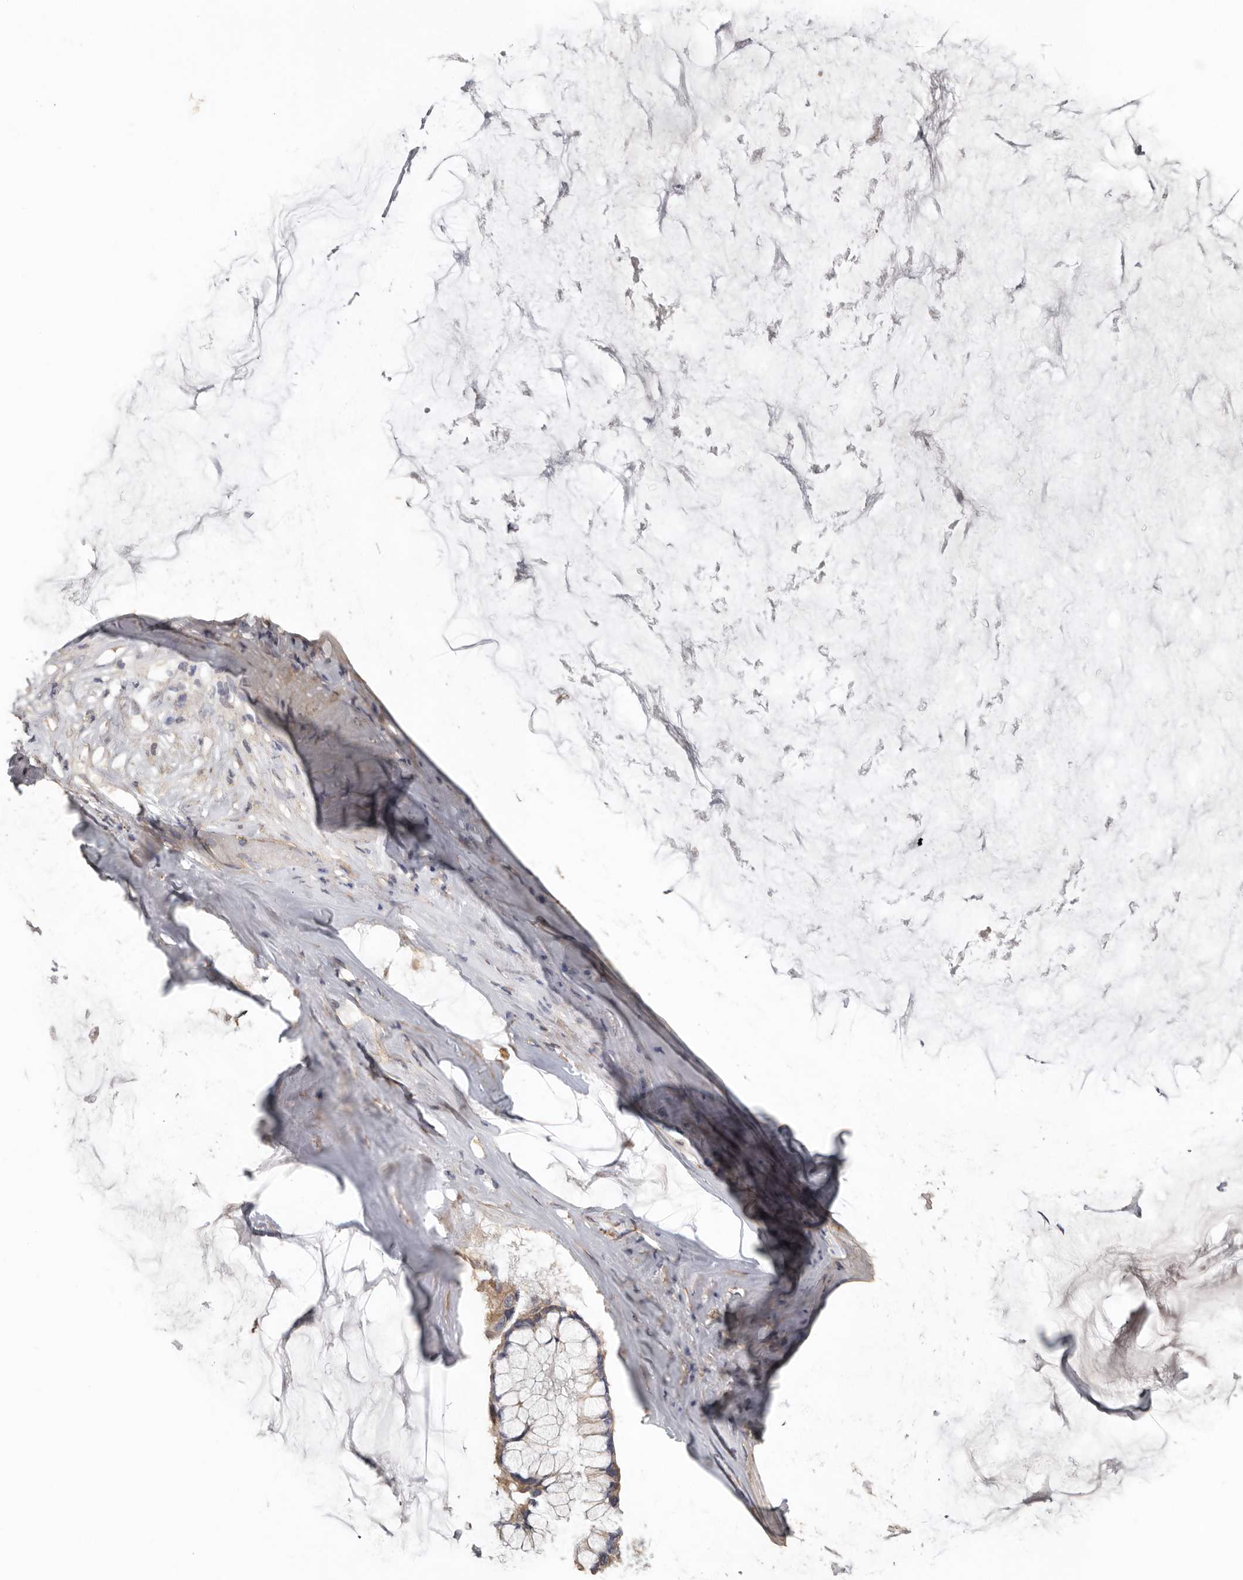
{"staining": {"intensity": "weak", "quantity": ">75%", "location": "cytoplasmic/membranous"}, "tissue": "ovarian cancer", "cell_type": "Tumor cells", "image_type": "cancer", "snomed": [{"axis": "morphology", "description": "Cystadenocarcinoma, mucinous, NOS"}, {"axis": "topography", "description": "Ovary"}], "caption": "IHC micrograph of neoplastic tissue: ovarian cancer stained using immunohistochemistry exhibits low levels of weak protein expression localized specifically in the cytoplasmic/membranous of tumor cells, appearing as a cytoplasmic/membranous brown color.", "gene": "HYAL4", "patient": {"sex": "female", "age": 39}}